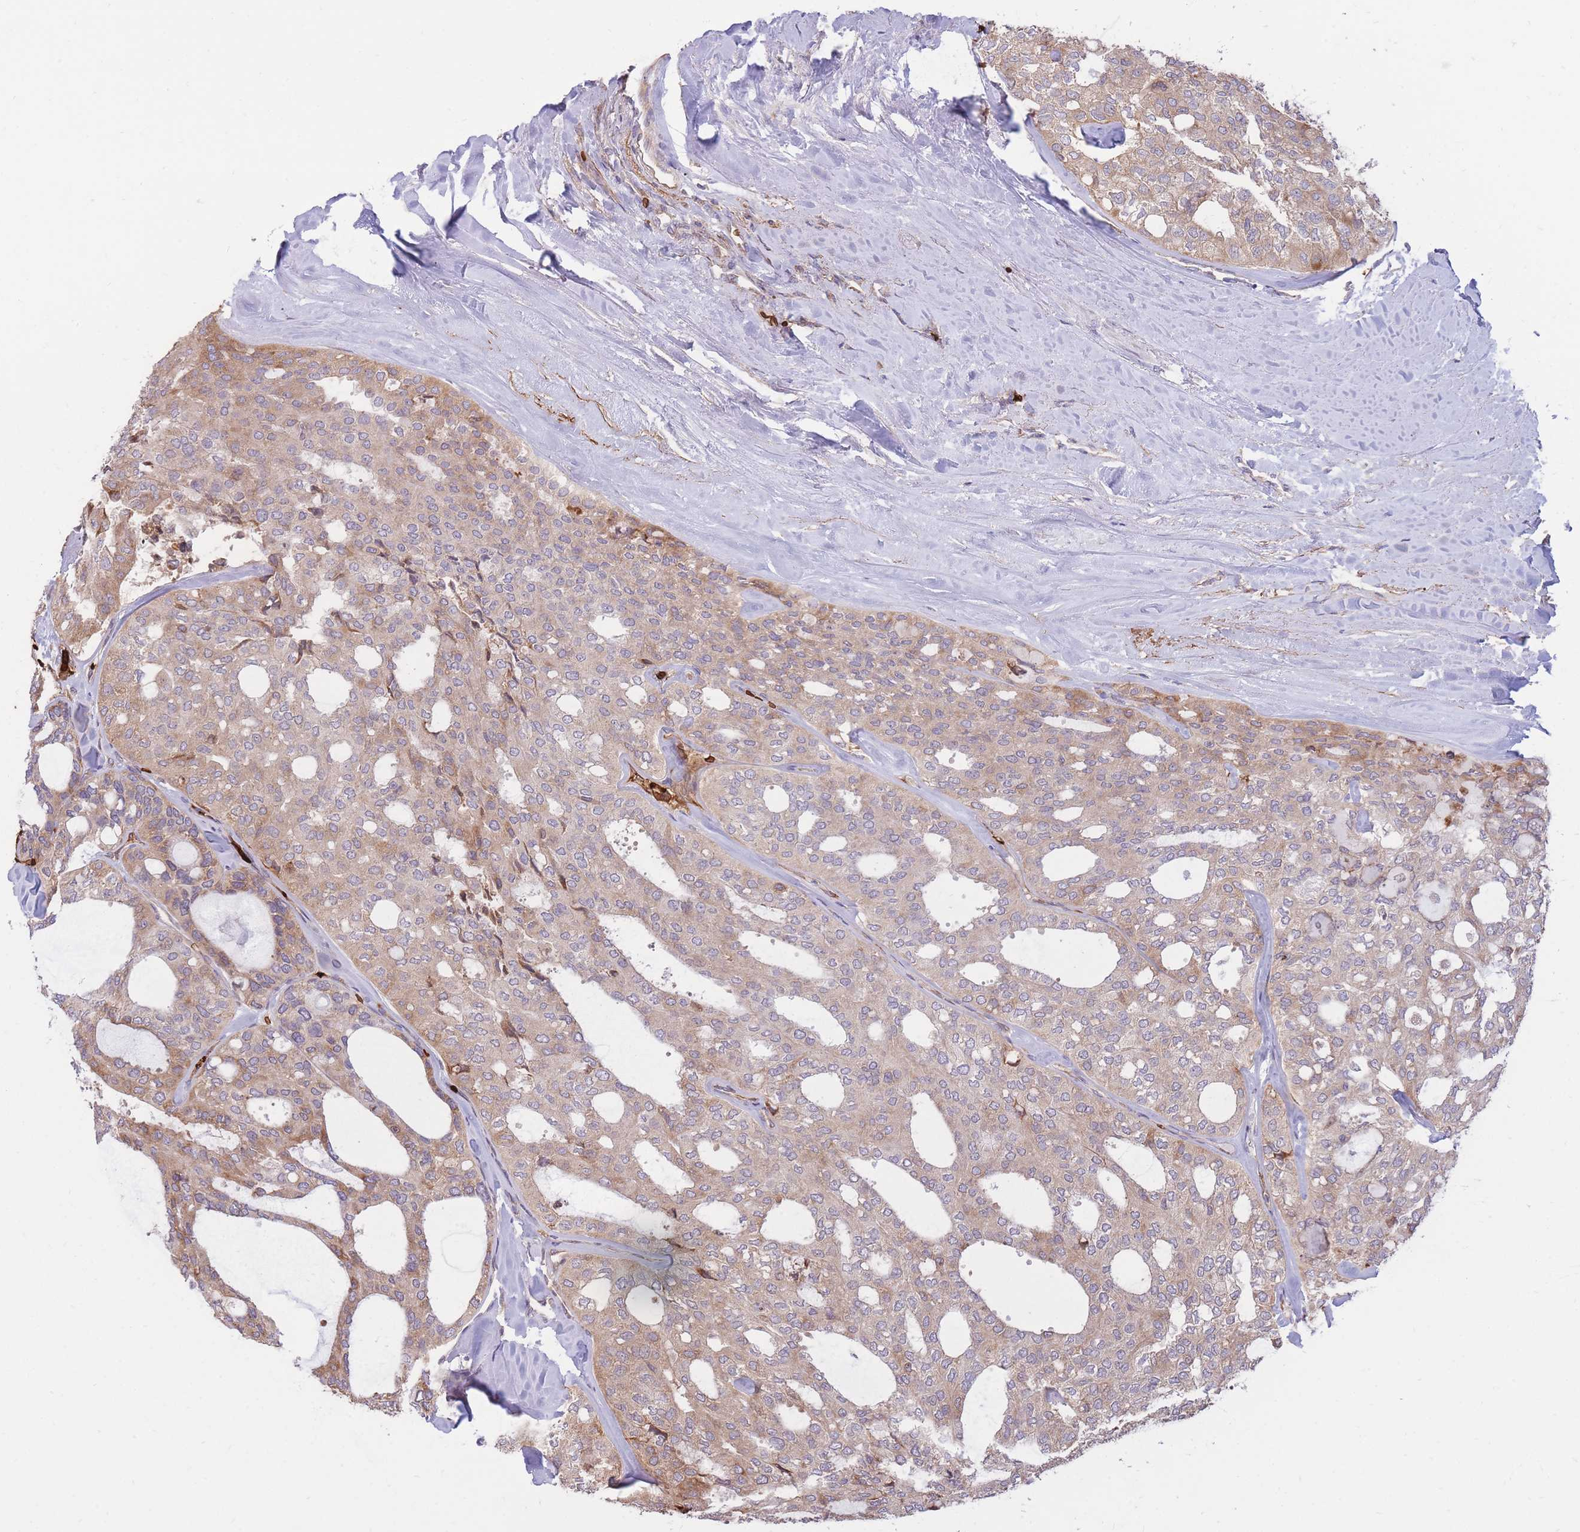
{"staining": {"intensity": "weak", "quantity": "25%-75%", "location": "cytoplasmic/membranous"}, "tissue": "thyroid cancer", "cell_type": "Tumor cells", "image_type": "cancer", "snomed": [{"axis": "morphology", "description": "Follicular adenoma carcinoma, NOS"}, {"axis": "topography", "description": "Thyroid gland"}], "caption": "This photomicrograph shows immunohistochemistry (IHC) staining of human follicular adenoma carcinoma (thyroid), with low weak cytoplasmic/membranous staining in approximately 25%-75% of tumor cells.", "gene": "ATP10D", "patient": {"sex": "male", "age": 75}}